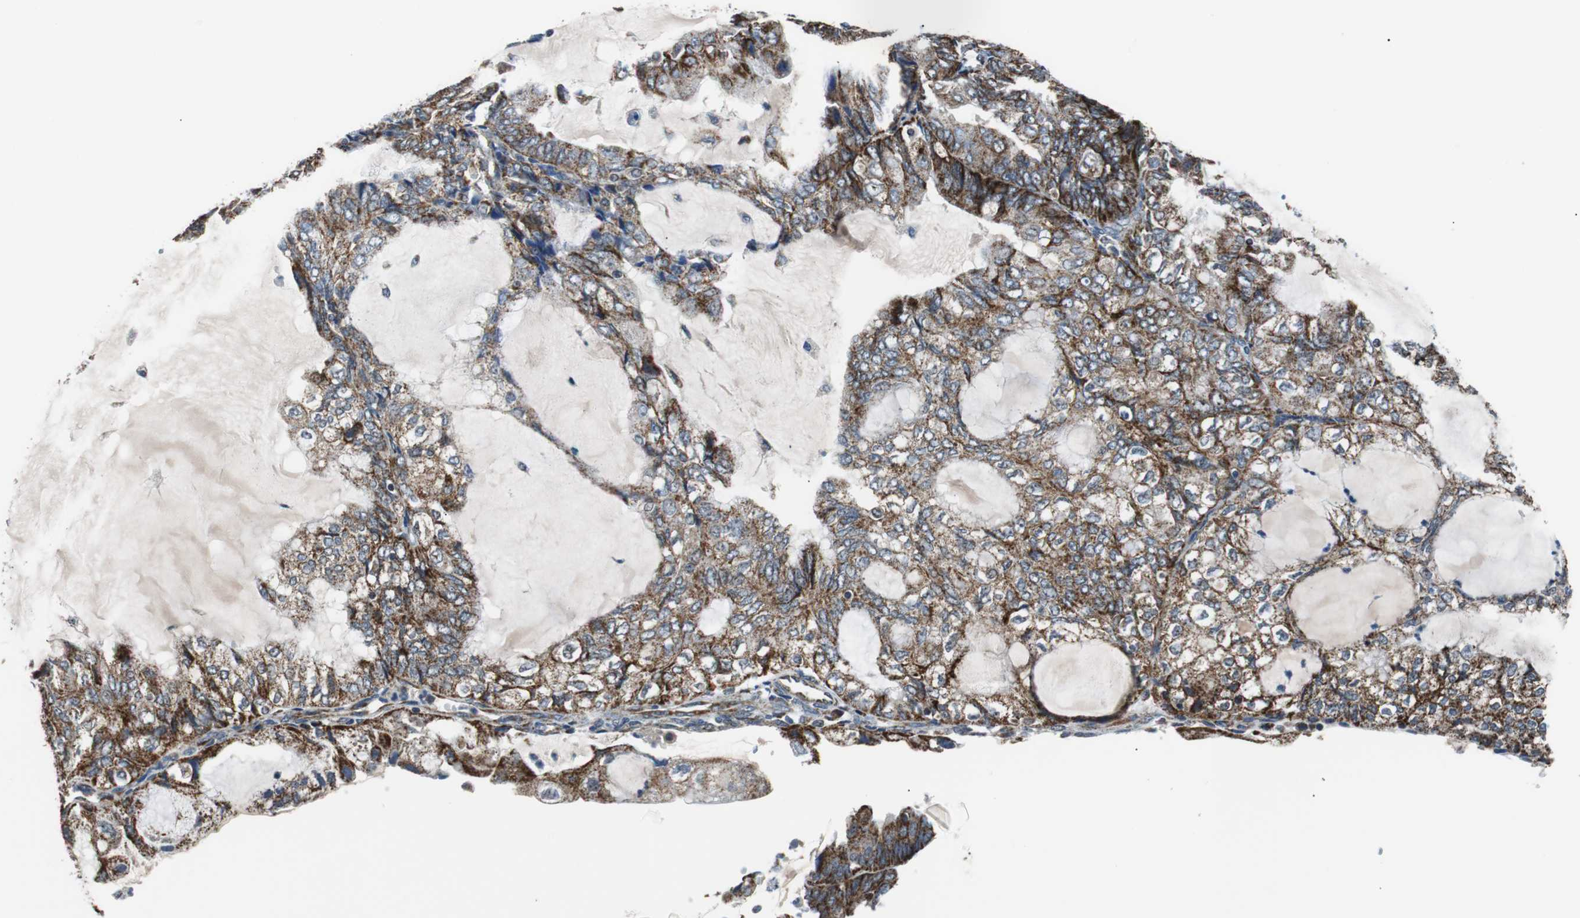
{"staining": {"intensity": "strong", "quantity": ">75%", "location": "cytoplasmic/membranous"}, "tissue": "endometrial cancer", "cell_type": "Tumor cells", "image_type": "cancer", "snomed": [{"axis": "morphology", "description": "Adenocarcinoma, NOS"}, {"axis": "topography", "description": "Endometrium"}], "caption": "An image of human adenocarcinoma (endometrial) stained for a protein demonstrates strong cytoplasmic/membranous brown staining in tumor cells.", "gene": "PITRM1", "patient": {"sex": "female", "age": 81}}